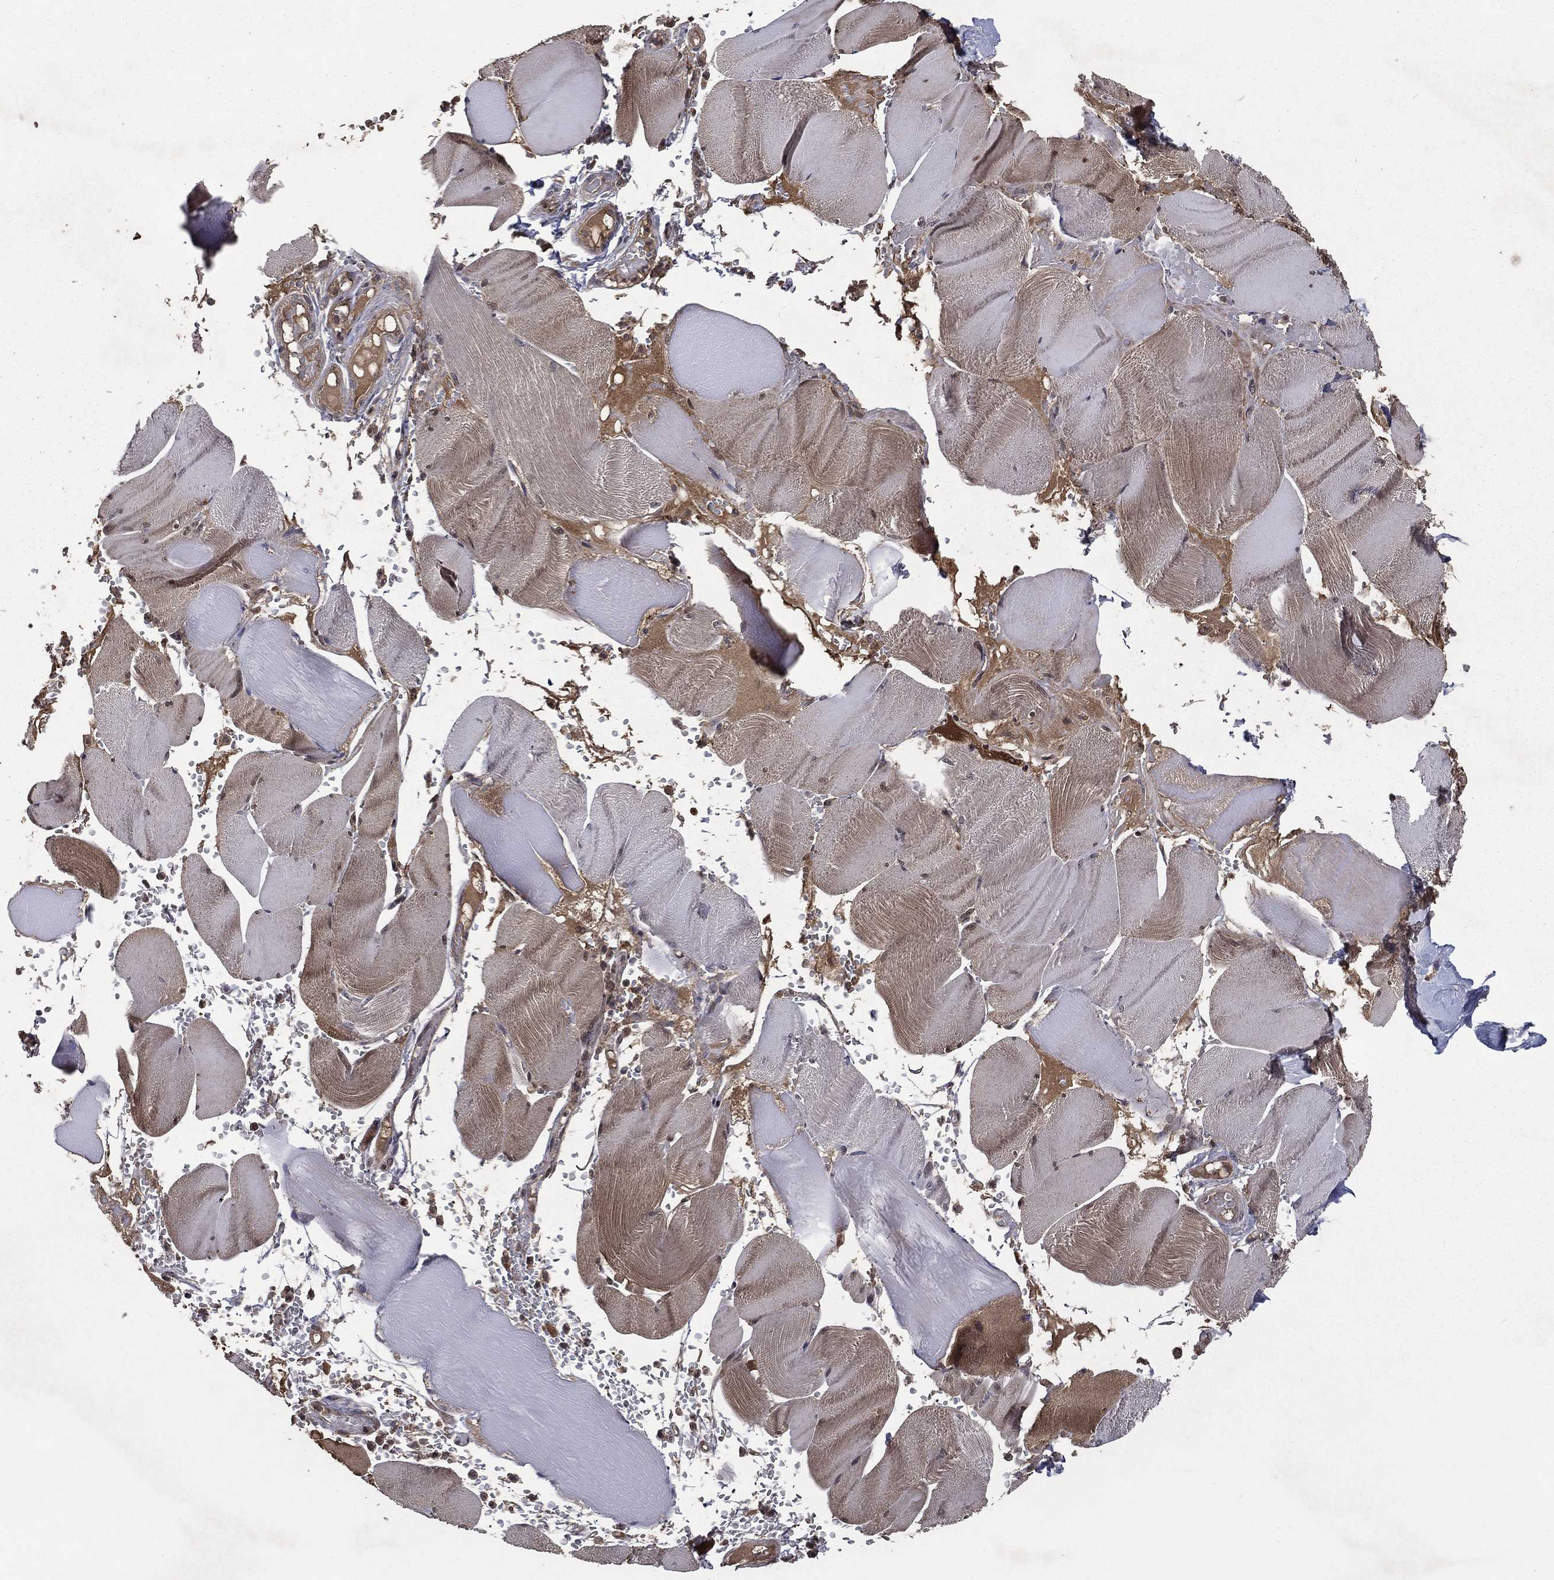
{"staining": {"intensity": "weak", "quantity": "<25%", "location": "cytoplasmic/membranous"}, "tissue": "skeletal muscle", "cell_type": "Myocytes", "image_type": "normal", "snomed": [{"axis": "morphology", "description": "Normal tissue, NOS"}, {"axis": "topography", "description": "Skeletal muscle"}], "caption": "IHC of benign skeletal muscle reveals no positivity in myocytes.", "gene": "FGD1", "patient": {"sex": "male", "age": 56}}